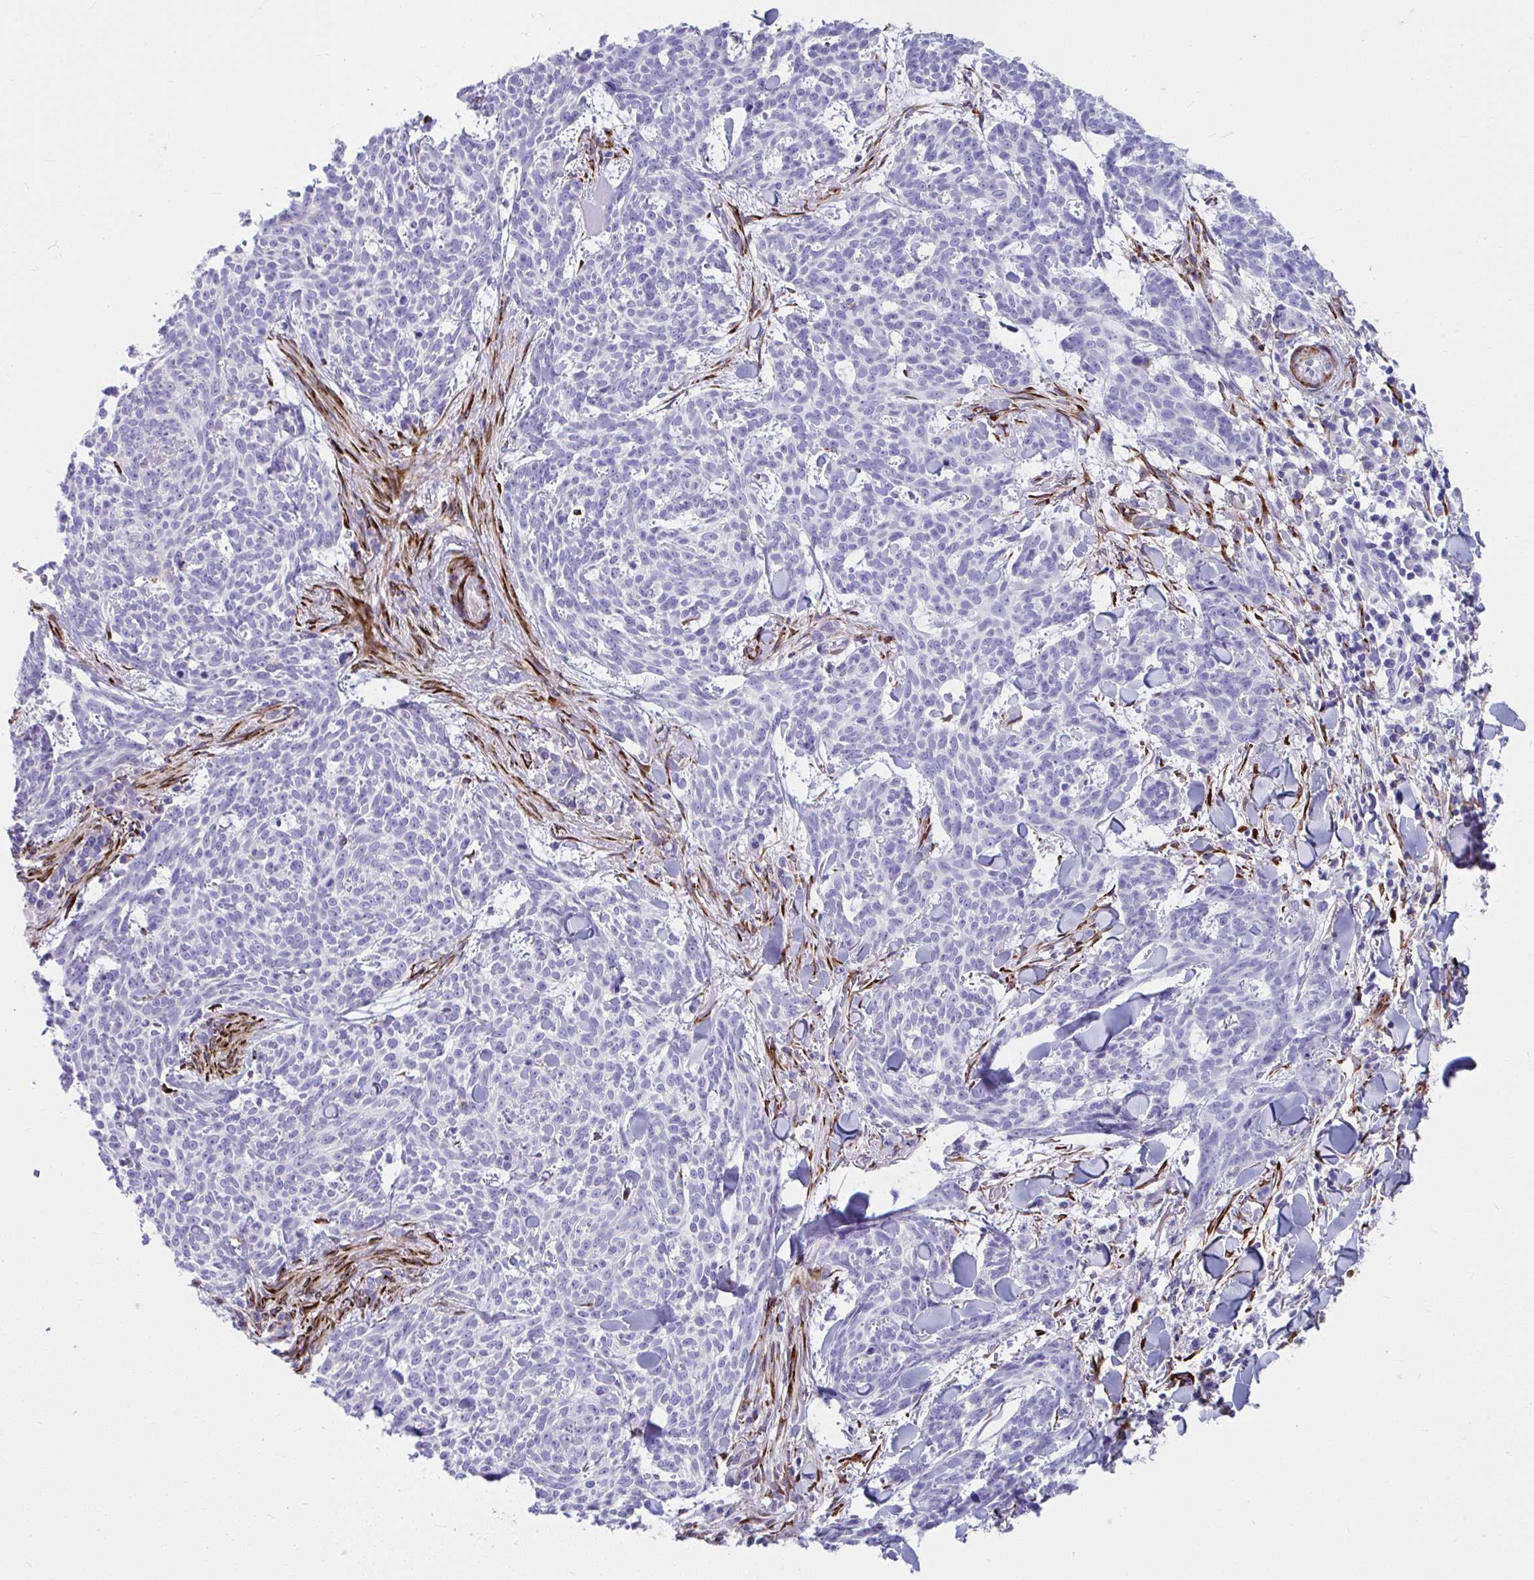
{"staining": {"intensity": "negative", "quantity": "none", "location": "none"}, "tissue": "skin cancer", "cell_type": "Tumor cells", "image_type": "cancer", "snomed": [{"axis": "morphology", "description": "Basal cell carcinoma"}, {"axis": "topography", "description": "Skin"}], "caption": "Tumor cells are negative for protein expression in human basal cell carcinoma (skin).", "gene": "GRXCR2", "patient": {"sex": "female", "age": 93}}